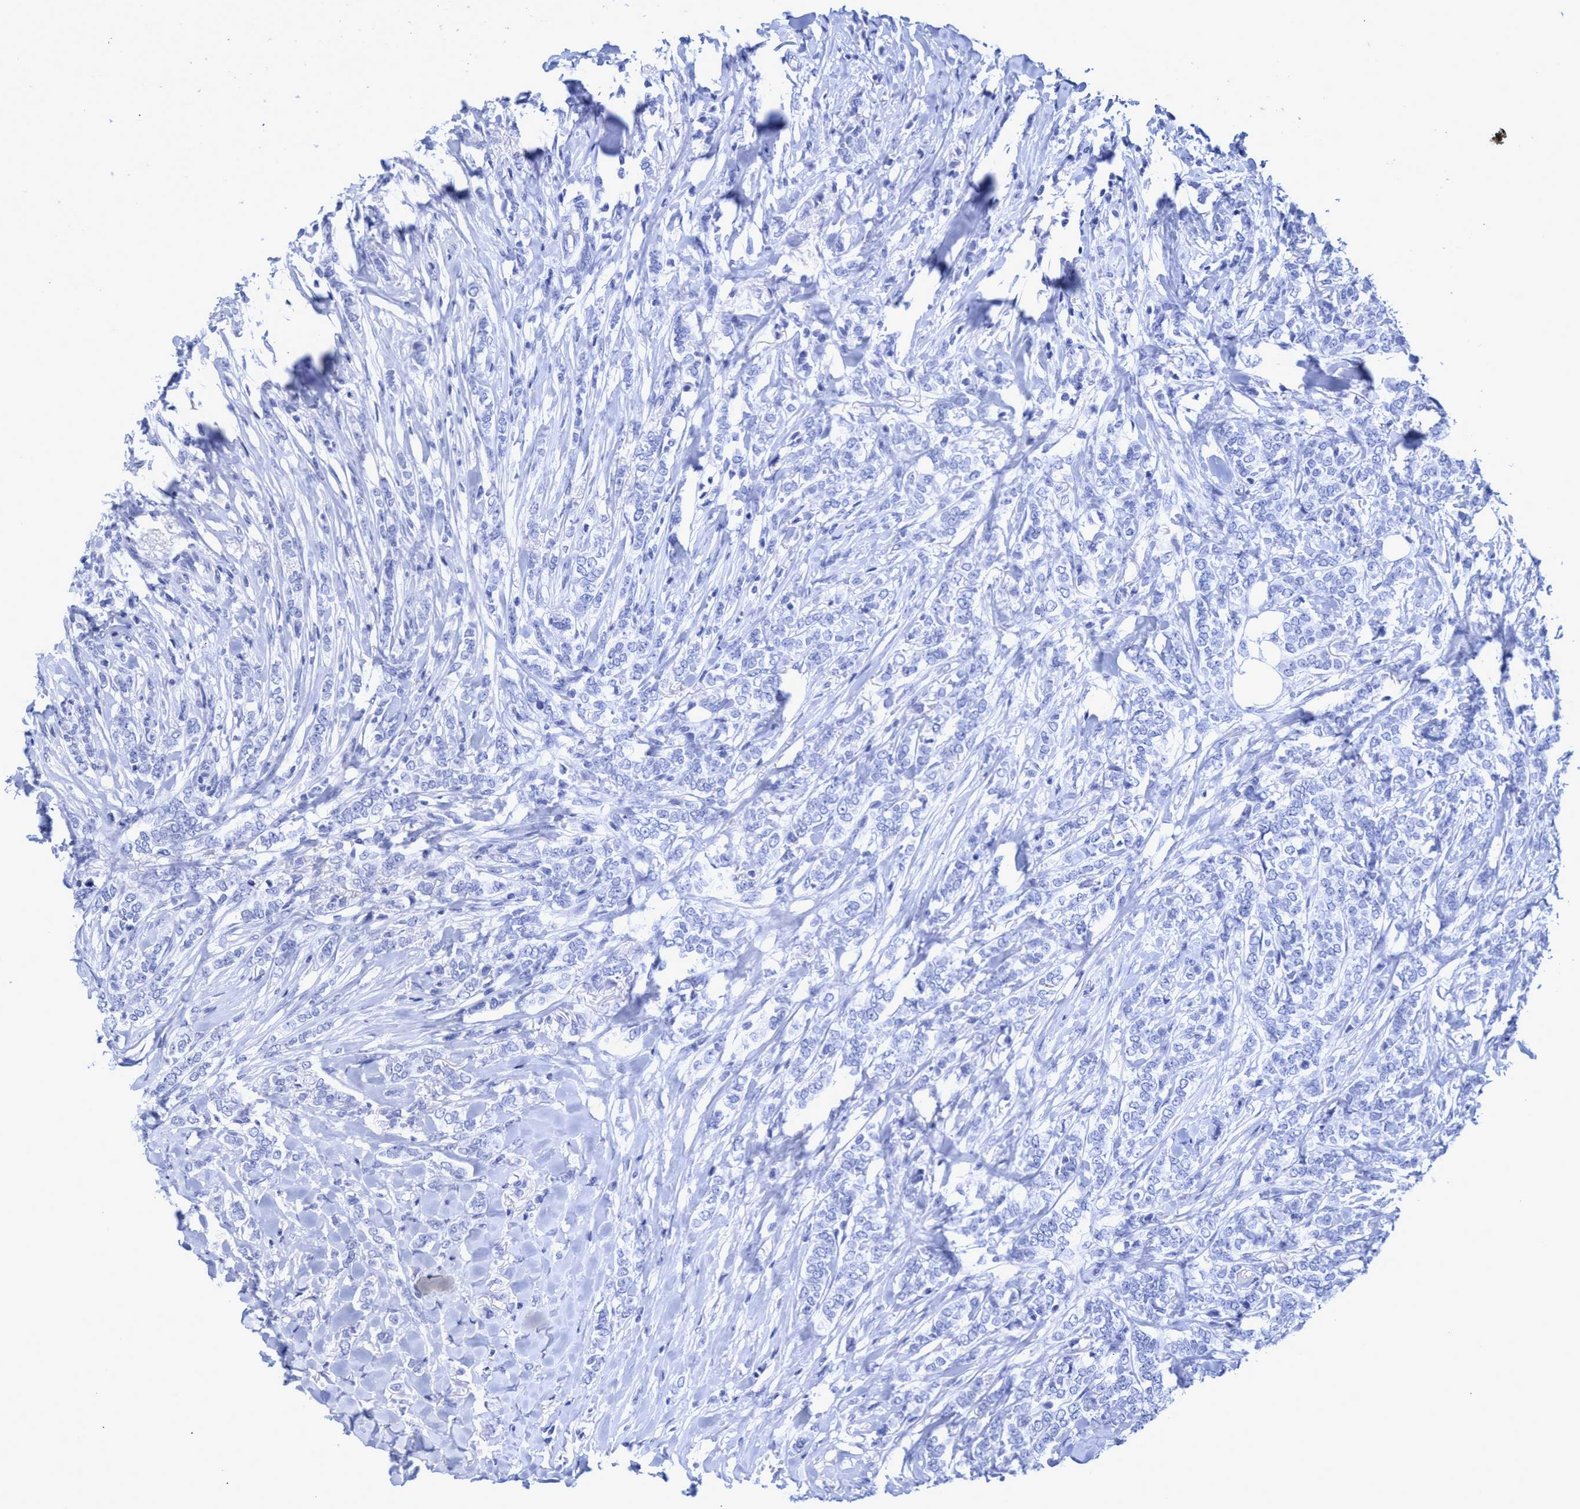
{"staining": {"intensity": "negative", "quantity": "none", "location": "none"}, "tissue": "breast cancer", "cell_type": "Tumor cells", "image_type": "cancer", "snomed": [{"axis": "morphology", "description": "Lobular carcinoma"}, {"axis": "topography", "description": "Skin"}, {"axis": "topography", "description": "Breast"}], "caption": "This image is of breast lobular carcinoma stained with immunohistochemistry (IHC) to label a protein in brown with the nuclei are counter-stained blue. There is no expression in tumor cells.", "gene": "INSL6", "patient": {"sex": "female", "age": 46}}